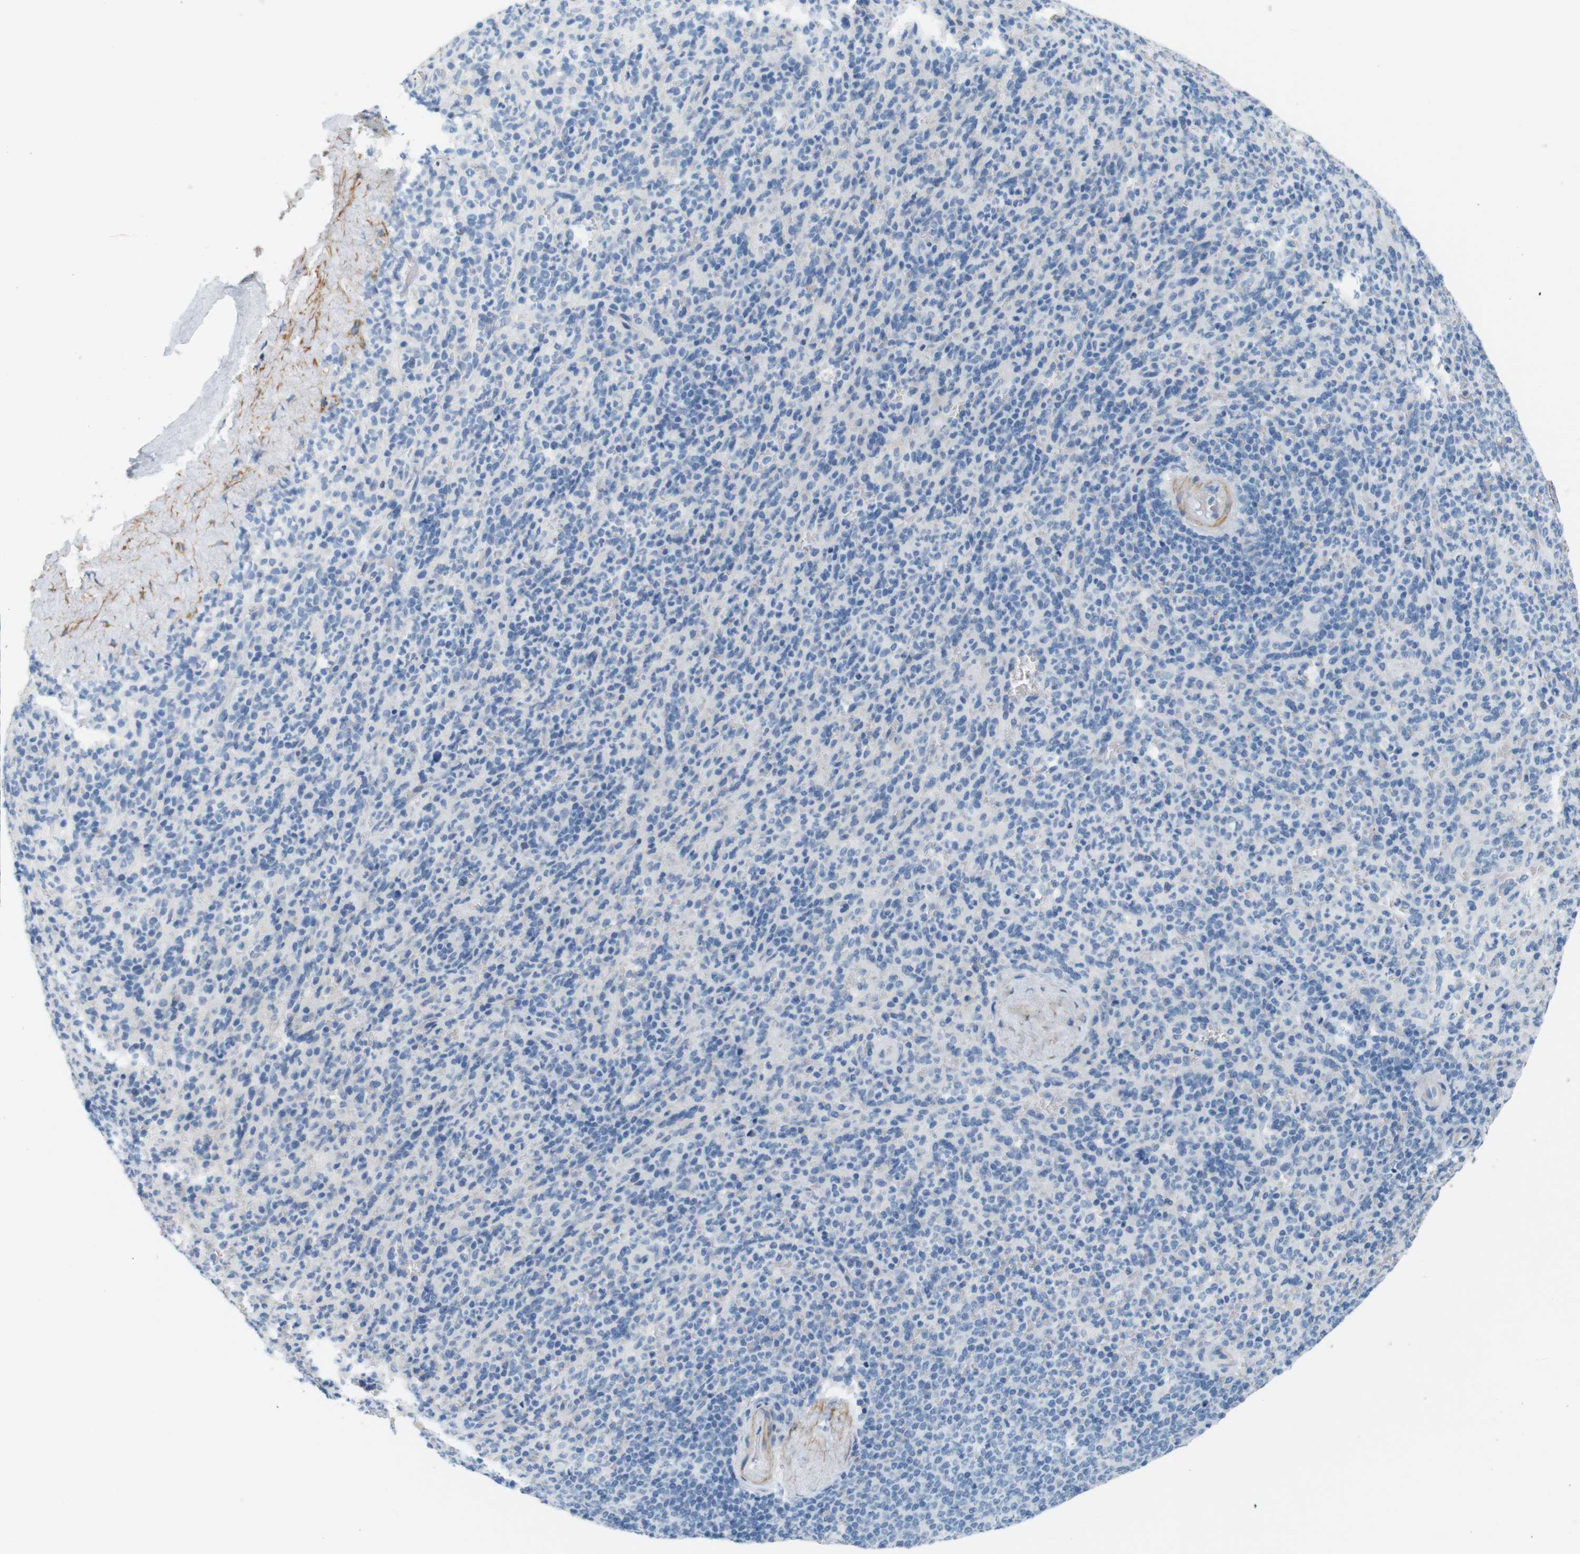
{"staining": {"intensity": "negative", "quantity": "none", "location": "none"}, "tissue": "spleen", "cell_type": "Cells in red pulp", "image_type": "normal", "snomed": [{"axis": "morphology", "description": "Normal tissue, NOS"}, {"axis": "topography", "description": "Spleen"}], "caption": "DAB immunohistochemical staining of benign human spleen exhibits no significant positivity in cells in red pulp.", "gene": "HRH2", "patient": {"sex": "male", "age": 36}}